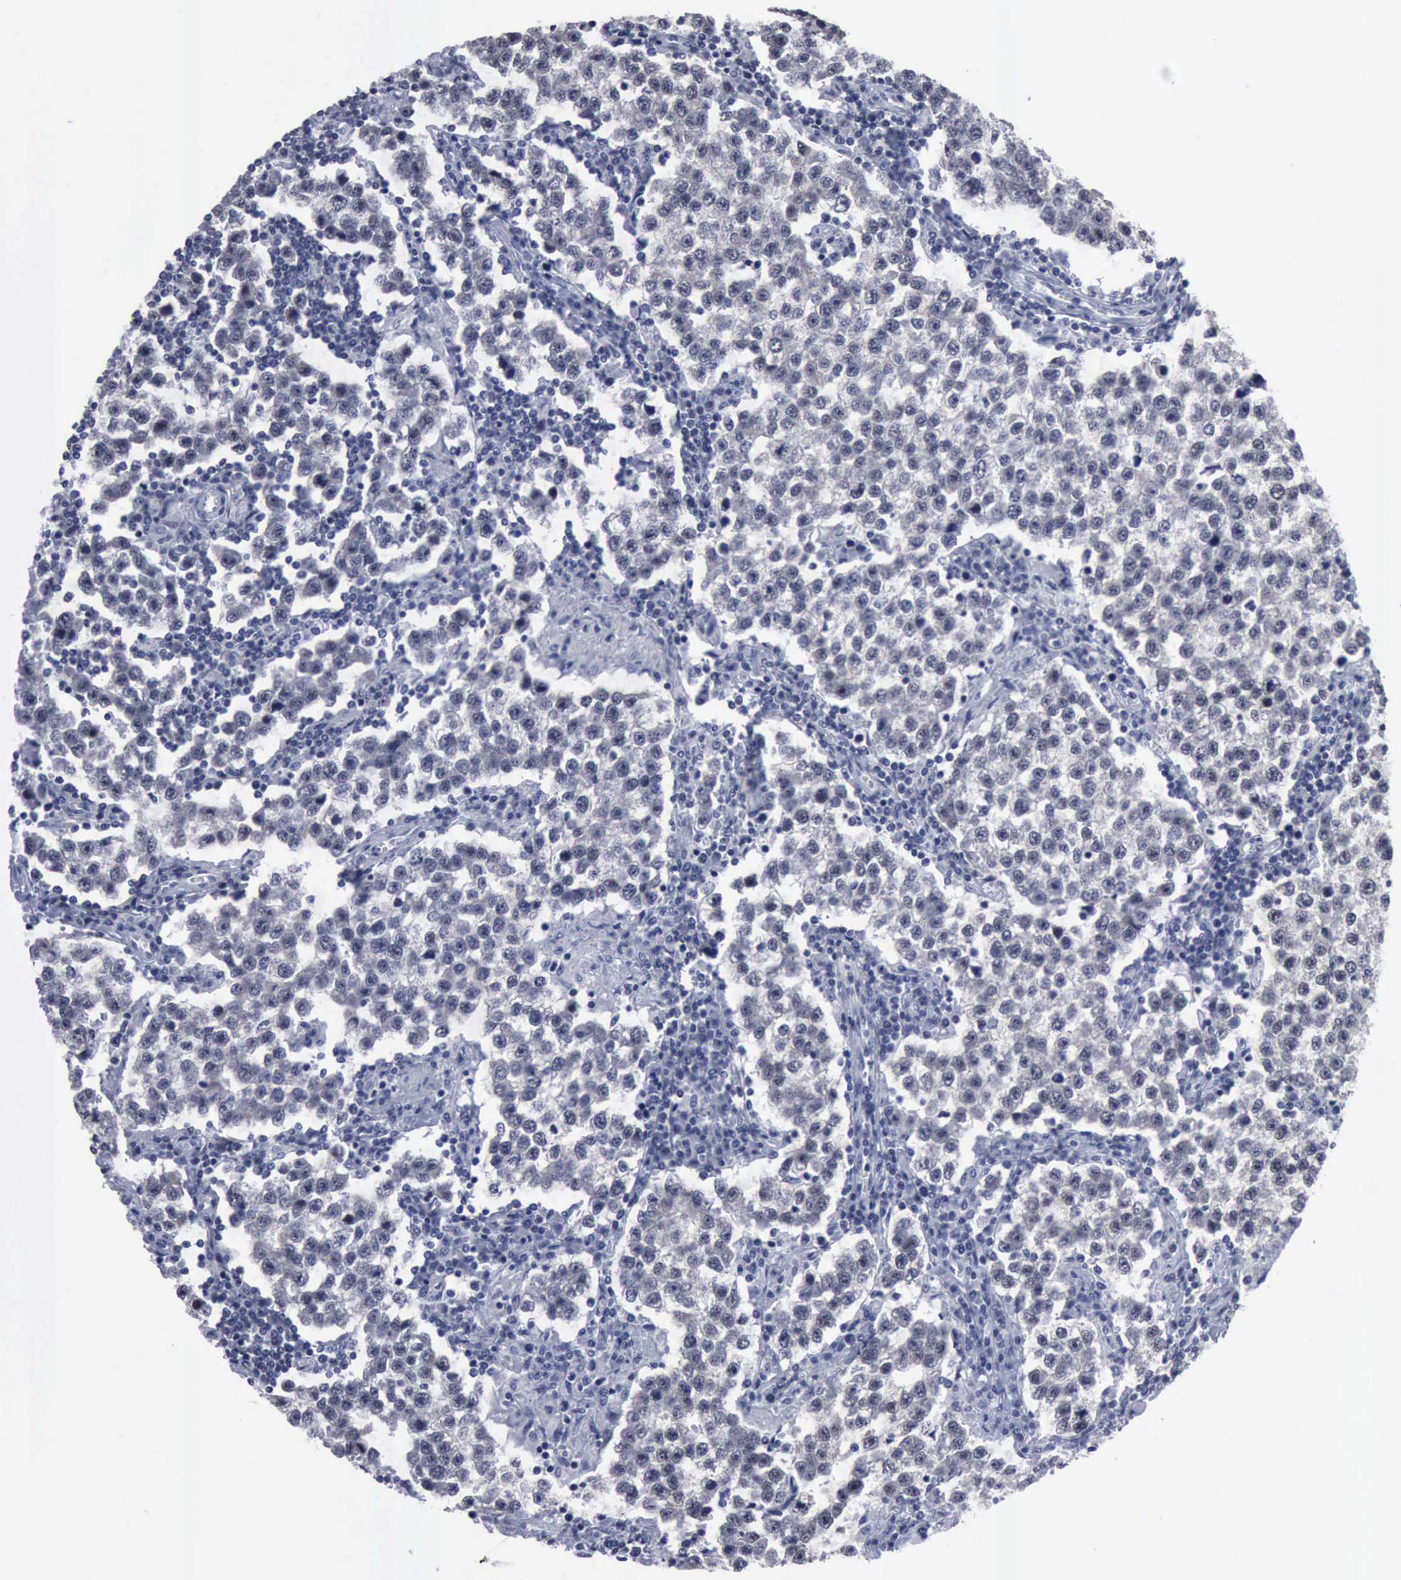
{"staining": {"intensity": "negative", "quantity": "none", "location": "none"}, "tissue": "testis cancer", "cell_type": "Tumor cells", "image_type": "cancer", "snomed": [{"axis": "morphology", "description": "Seminoma, NOS"}, {"axis": "topography", "description": "Testis"}], "caption": "The immunohistochemistry histopathology image has no significant positivity in tumor cells of testis seminoma tissue. Brightfield microscopy of immunohistochemistry (IHC) stained with DAB (3,3'-diaminobenzidine) (brown) and hematoxylin (blue), captured at high magnification.", "gene": "BRD1", "patient": {"sex": "male", "age": 36}}